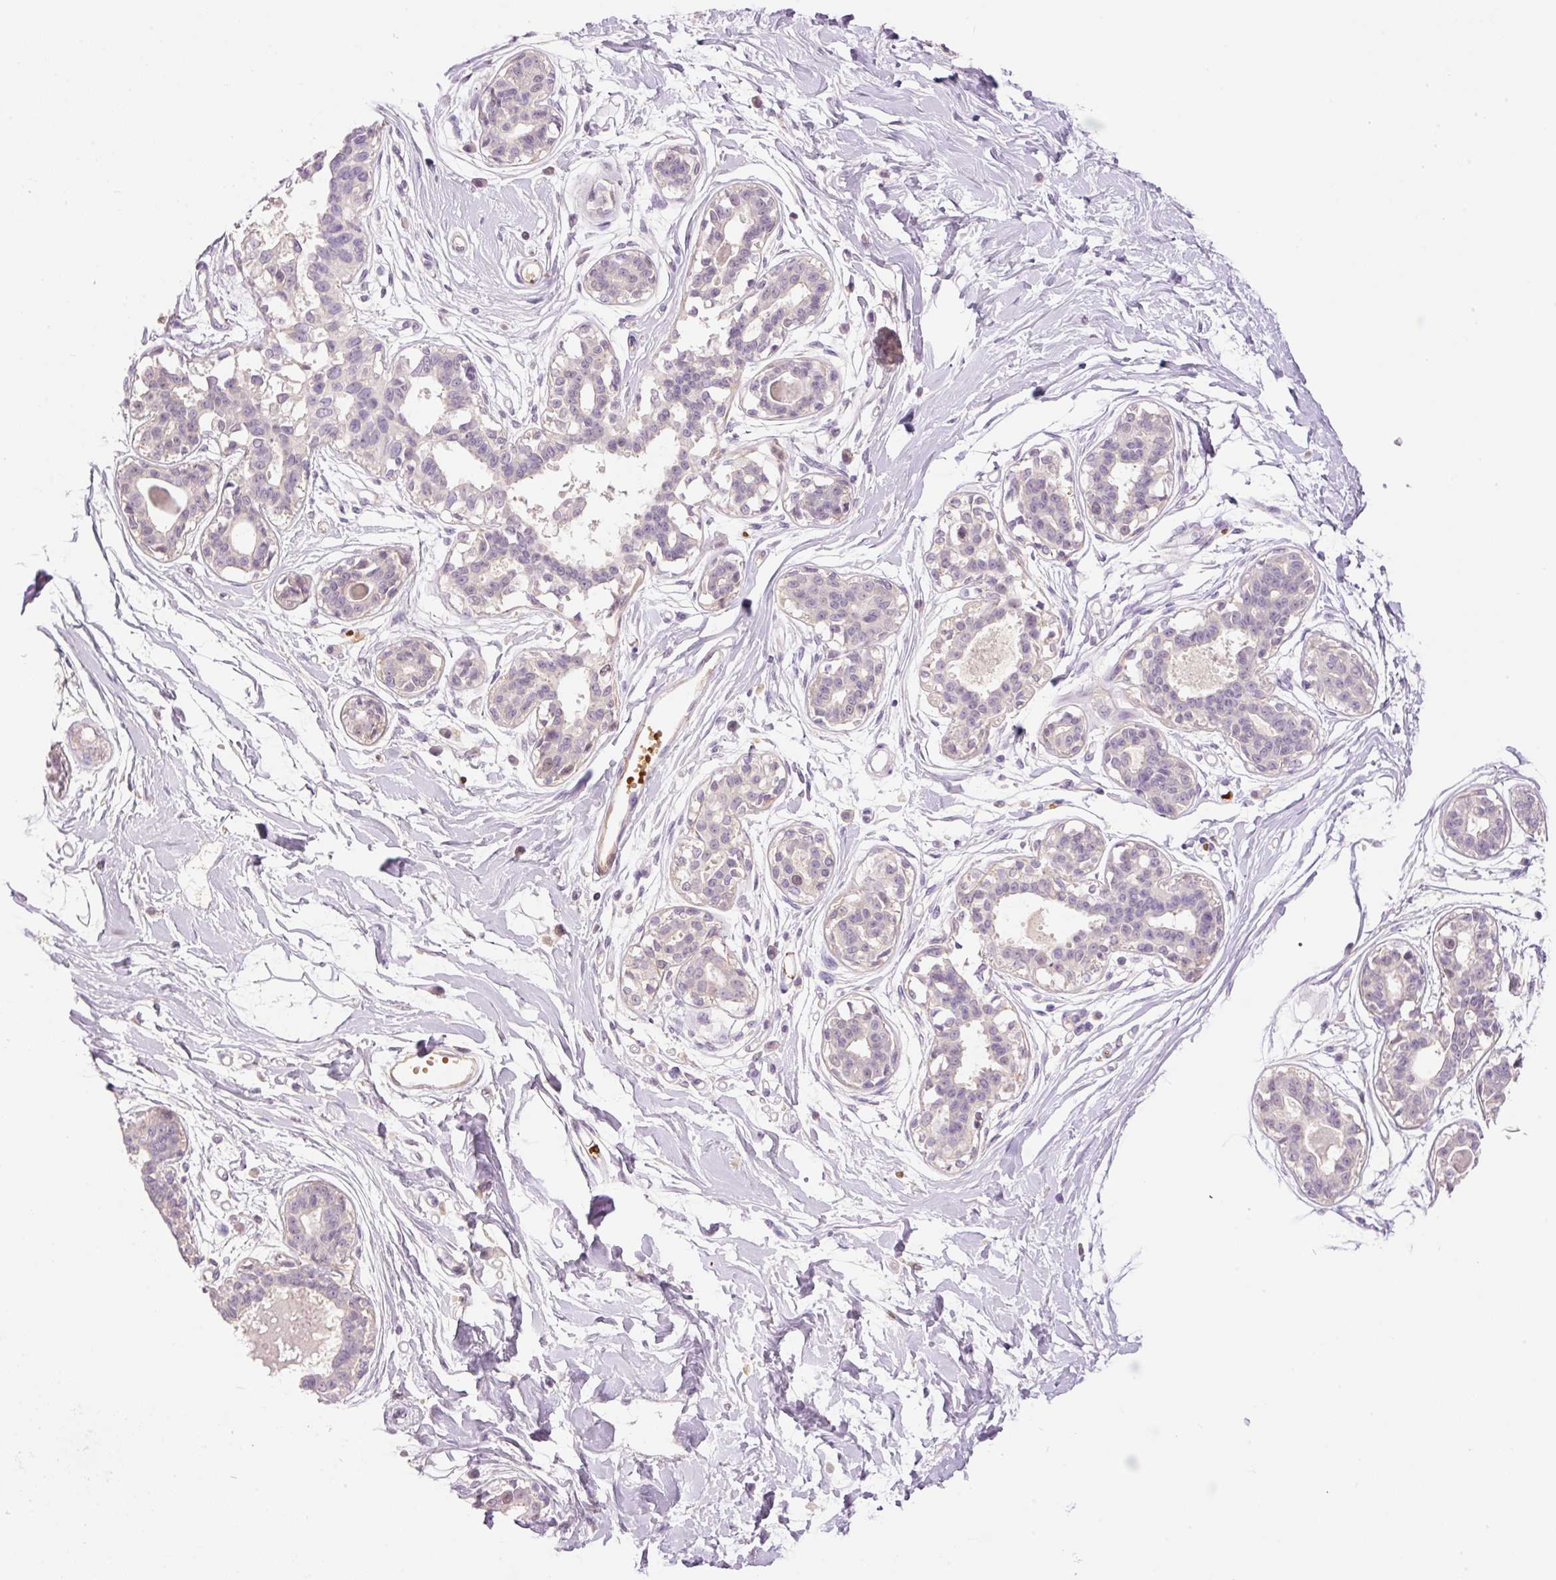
{"staining": {"intensity": "negative", "quantity": "none", "location": "none"}, "tissue": "breast", "cell_type": "Adipocytes", "image_type": "normal", "snomed": [{"axis": "morphology", "description": "Normal tissue, NOS"}, {"axis": "topography", "description": "Breast"}], "caption": "High power microscopy photomicrograph of an immunohistochemistry (IHC) histopathology image of benign breast, revealing no significant staining in adipocytes.", "gene": "LY6G6D", "patient": {"sex": "female", "age": 45}}